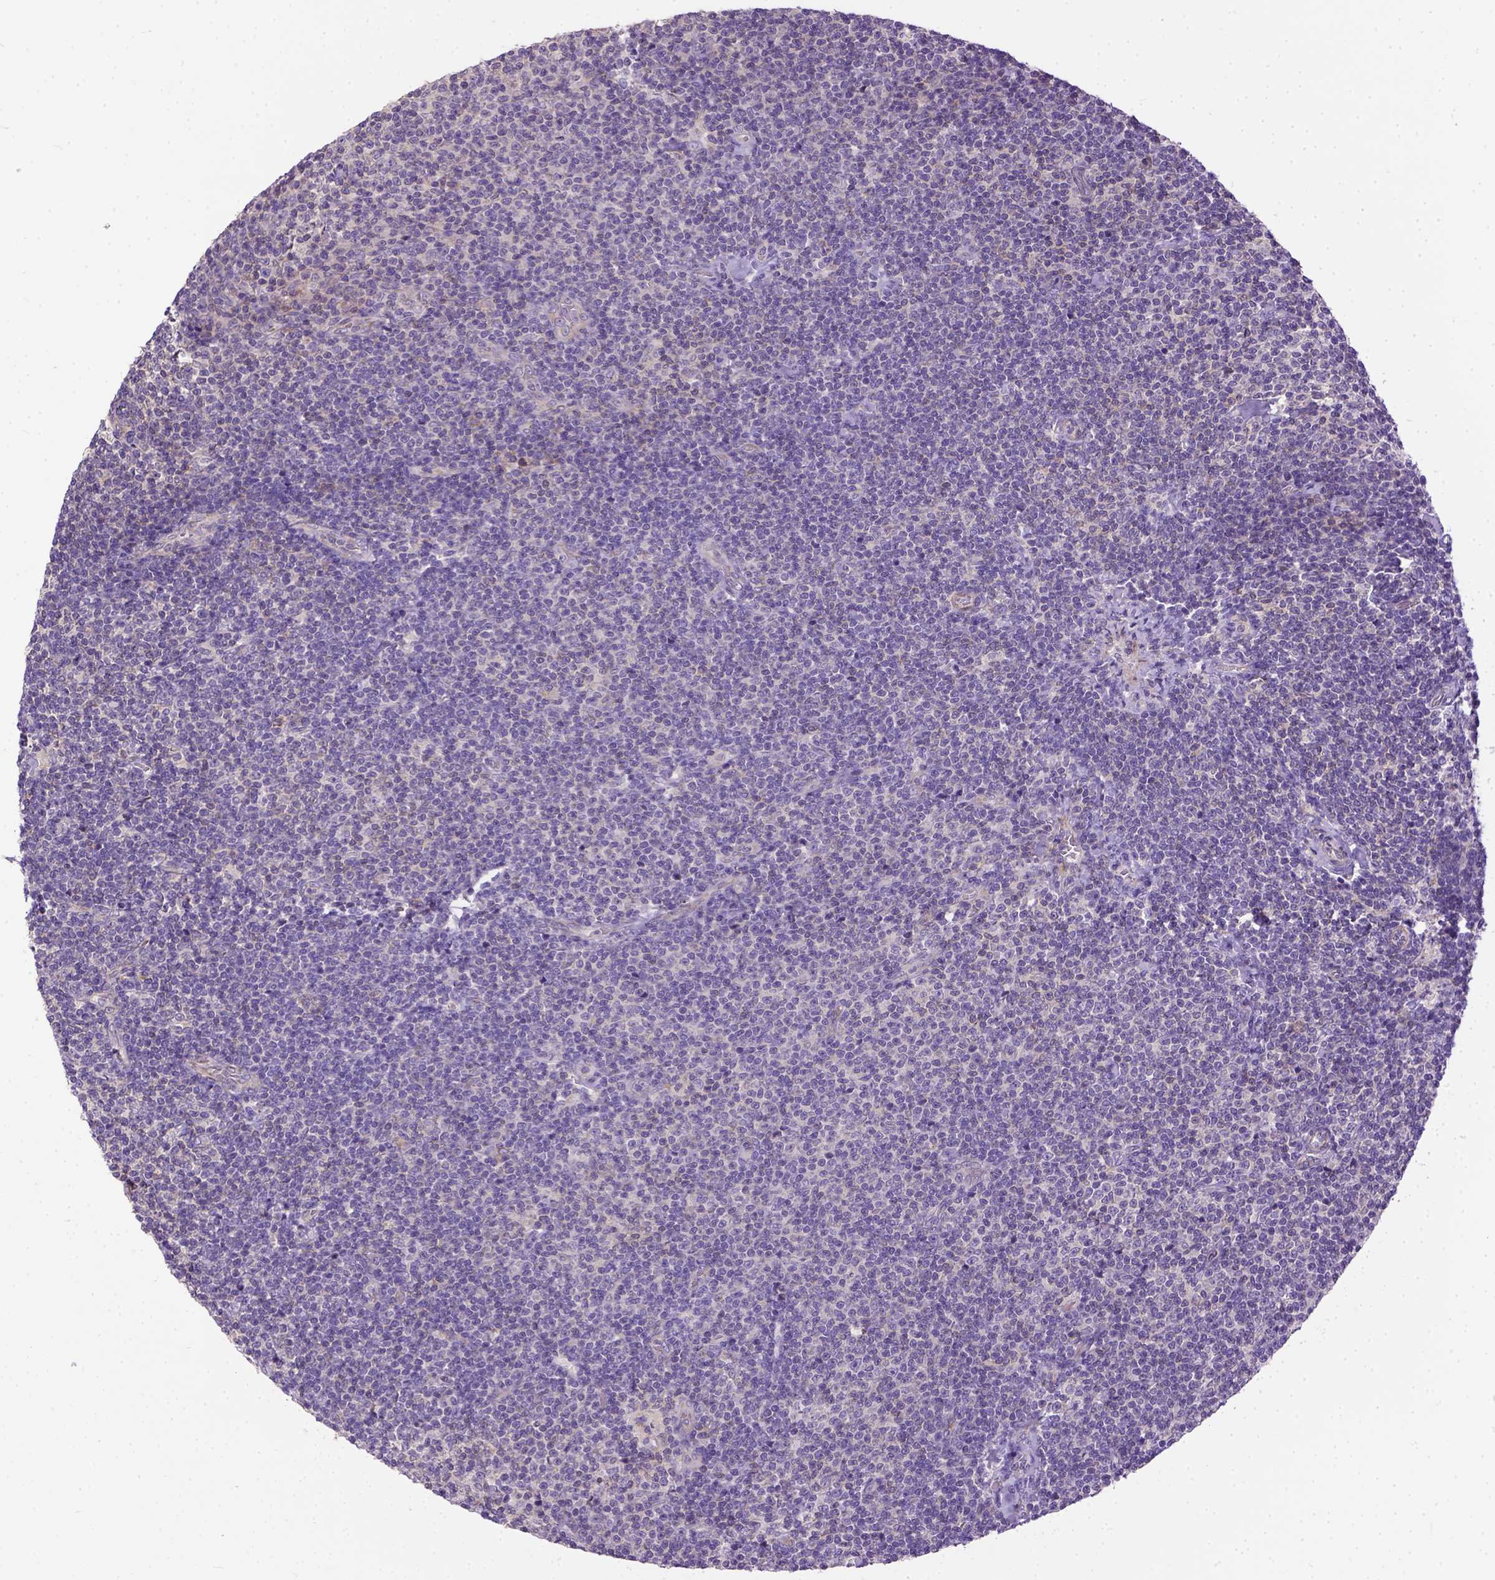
{"staining": {"intensity": "negative", "quantity": "none", "location": "none"}, "tissue": "lymphoma", "cell_type": "Tumor cells", "image_type": "cancer", "snomed": [{"axis": "morphology", "description": "Malignant lymphoma, non-Hodgkin's type, Low grade"}, {"axis": "topography", "description": "Lymph node"}], "caption": "Tumor cells are negative for brown protein staining in lymphoma.", "gene": "BANF2", "patient": {"sex": "male", "age": 81}}